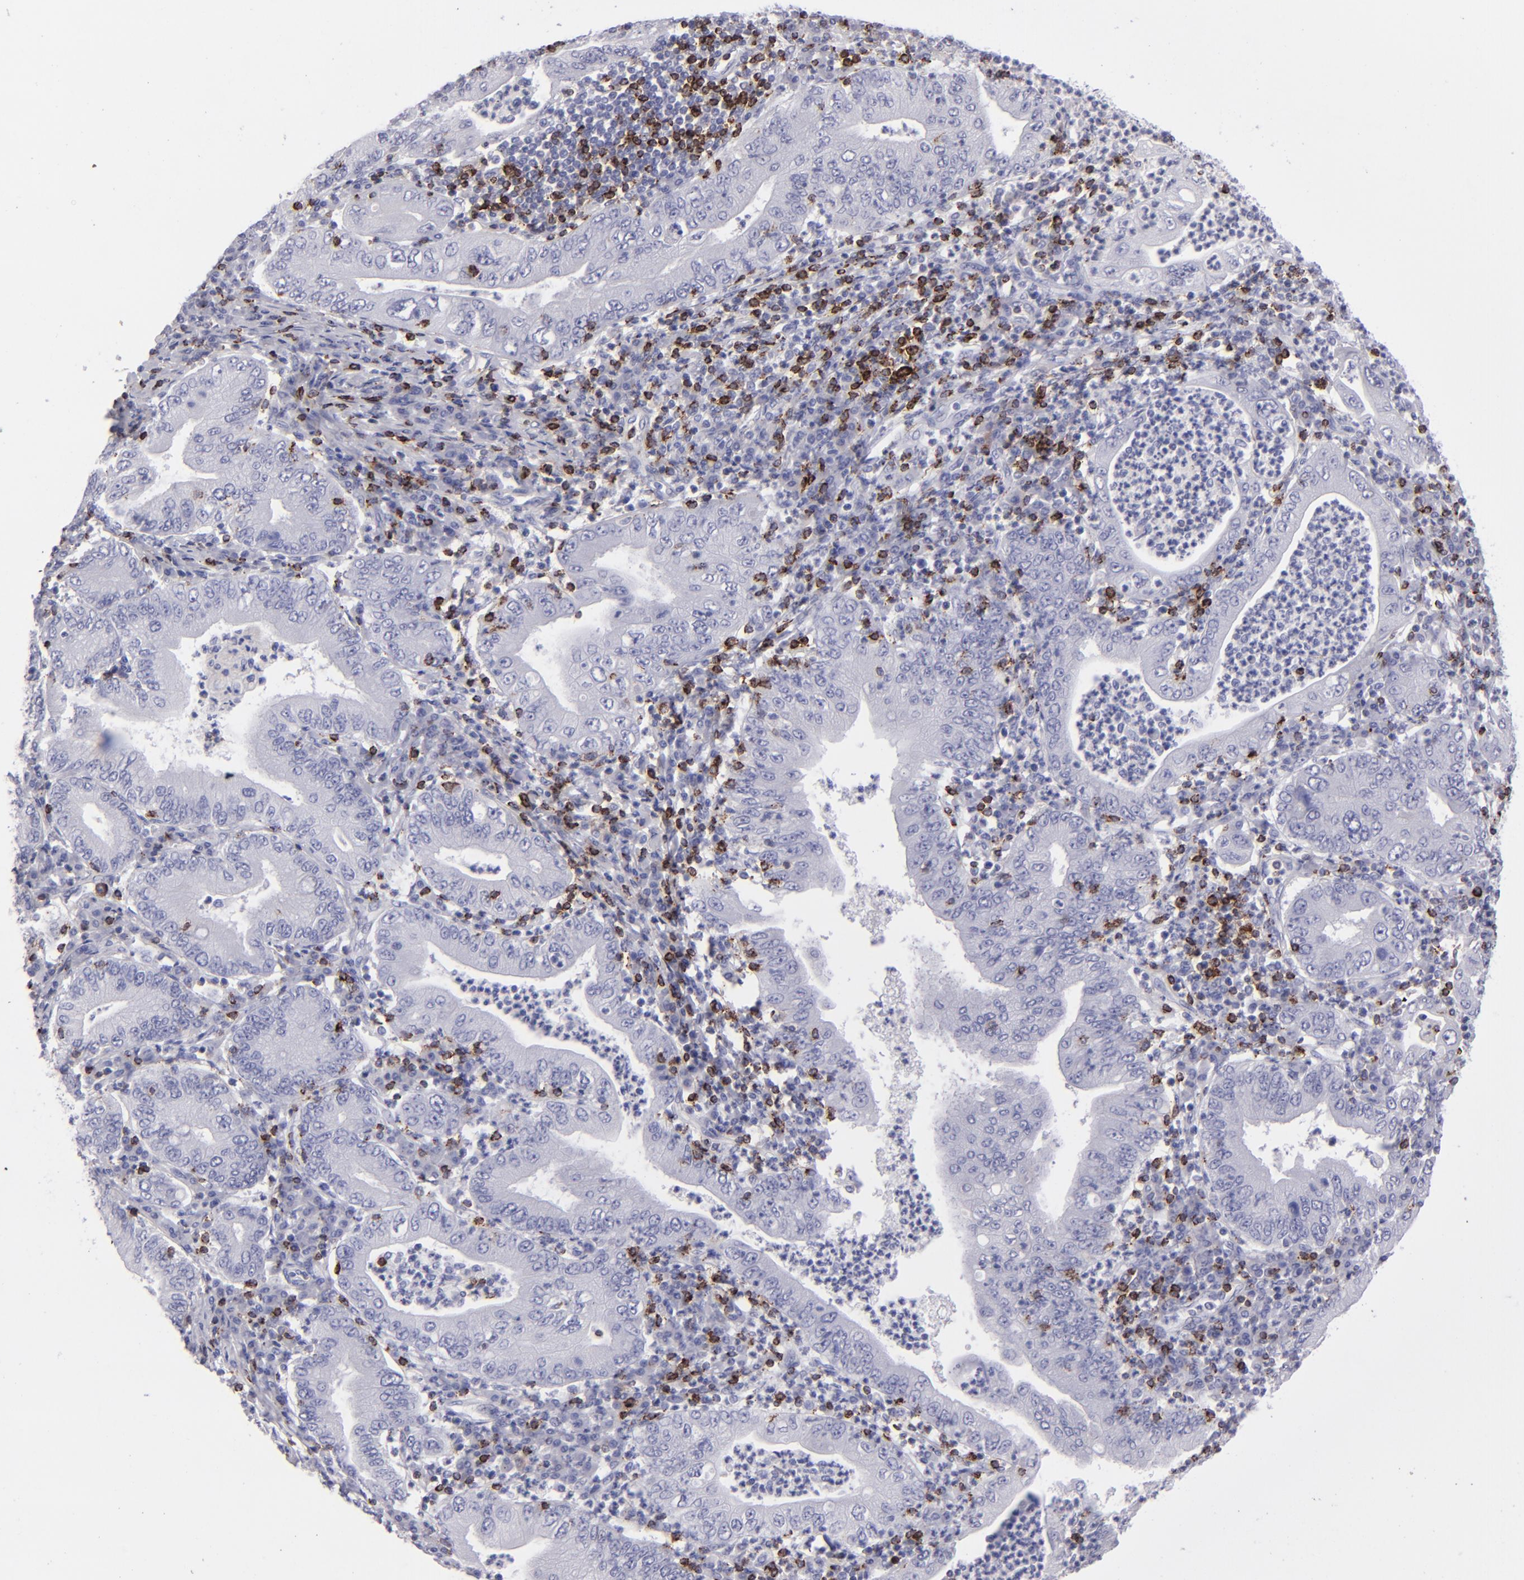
{"staining": {"intensity": "negative", "quantity": "none", "location": "none"}, "tissue": "stomach cancer", "cell_type": "Tumor cells", "image_type": "cancer", "snomed": [{"axis": "morphology", "description": "Normal tissue, NOS"}, {"axis": "morphology", "description": "Adenocarcinoma, NOS"}, {"axis": "topography", "description": "Esophagus"}, {"axis": "topography", "description": "Stomach, upper"}, {"axis": "topography", "description": "Peripheral nerve tissue"}], "caption": "Immunohistochemistry histopathology image of stomach cancer (adenocarcinoma) stained for a protein (brown), which demonstrates no staining in tumor cells. (DAB immunohistochemistry (IHC) with hematoxylin counter stain).", "gene": "CD2", "patient": {"sex": "male", "age": 62}}